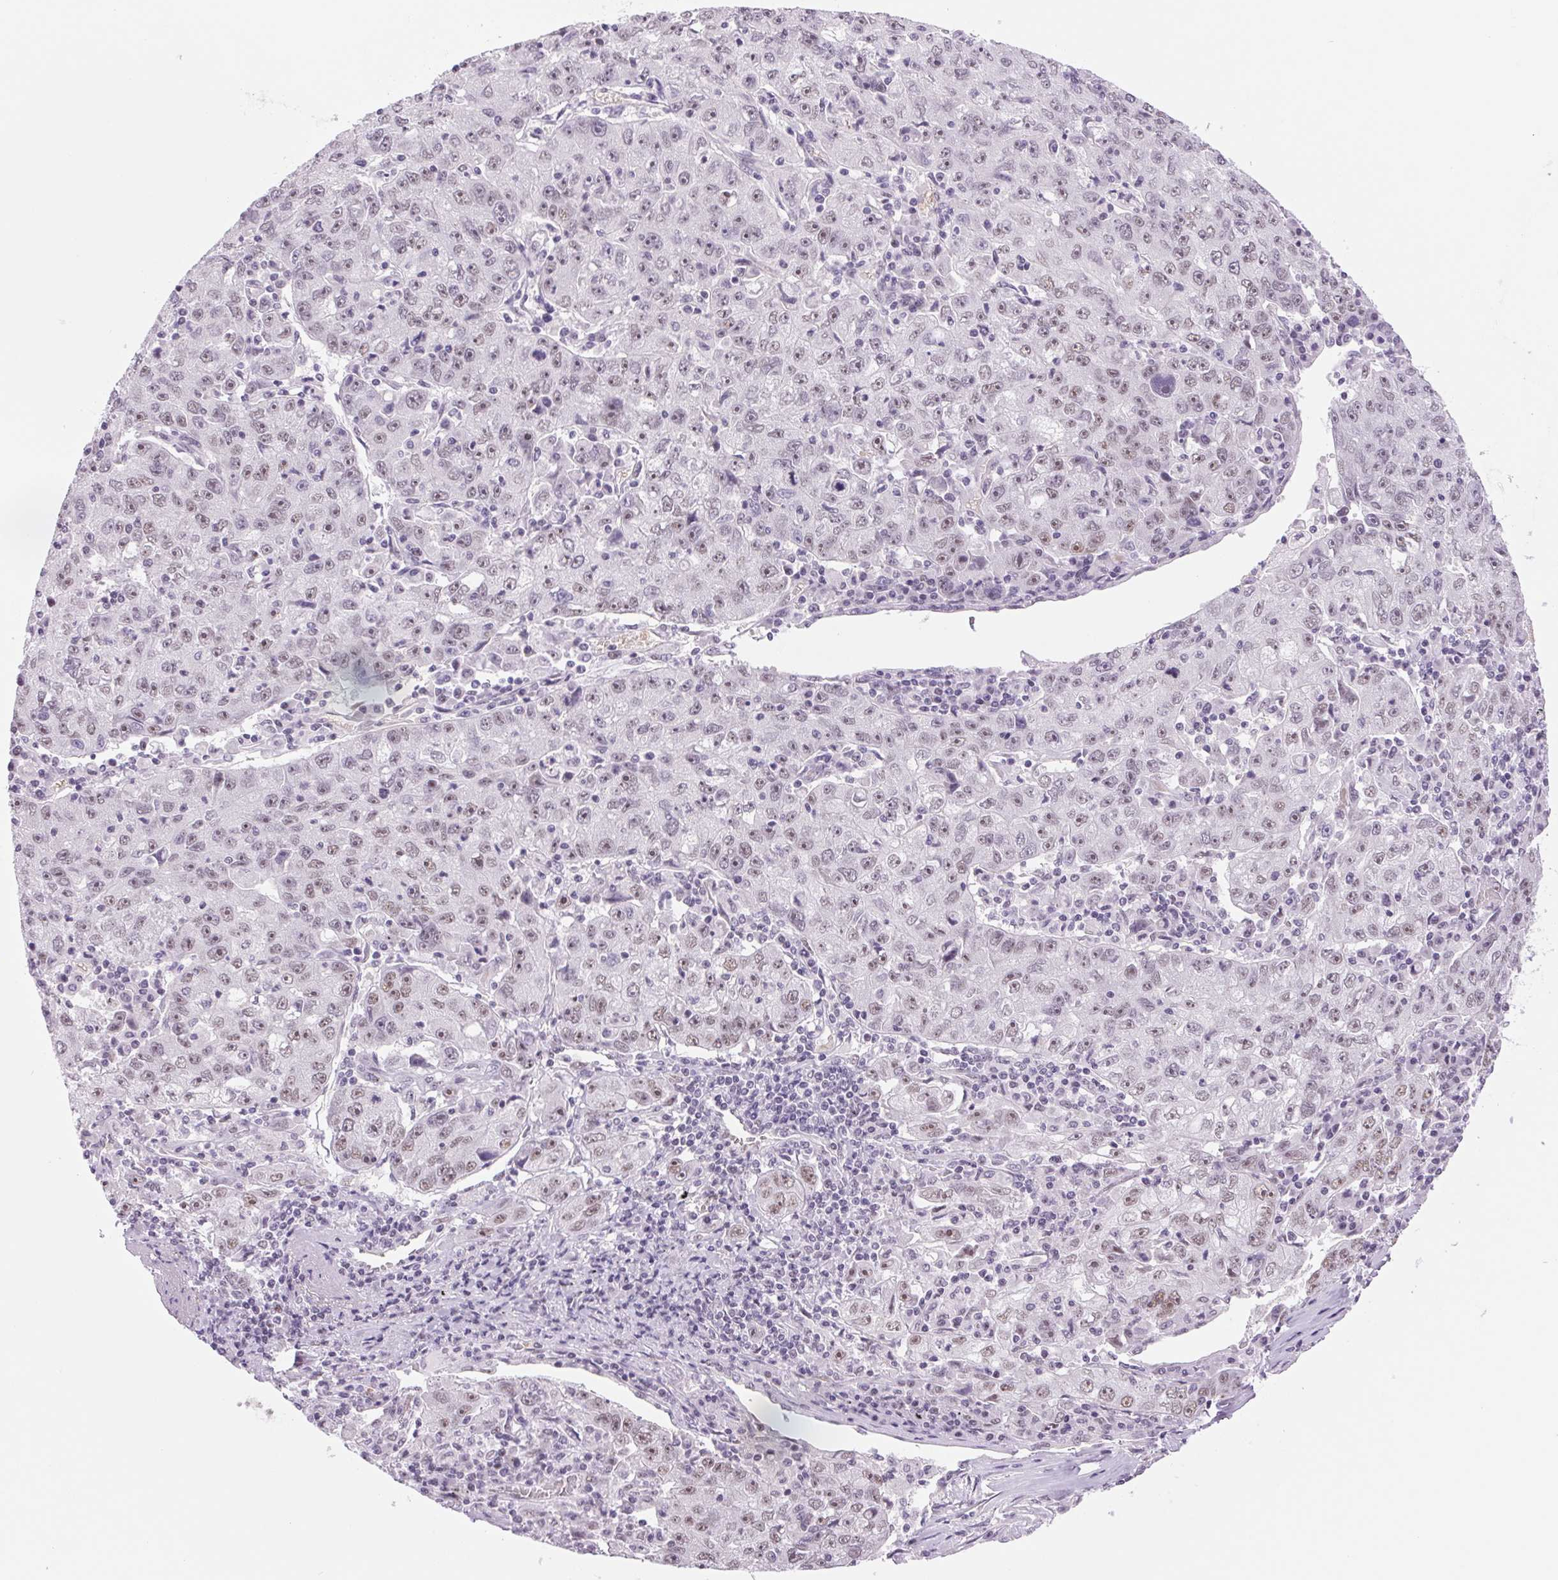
{"staining": {"intensity": "moderate", "quantity": "25%-75%", "location": "nuclear"}, "tissue": "lung cancer", "cell_type": "Tumor cells", "image_type": "cancer", "snomed": [{"axis": "morphology", "description": "Normal morphology"}, {"axis": "morphology", "description": "Adenocarcinoma, NOS"}, {"axis": "topography", "description": "Lymph node"}, {"axis": "topography", "description": "Lung"}], "caption": "This is an image of IHC staining of adenocarcinoma (lung), which shows moderate expression in the nuclear of tumor cells.", "gene": "ZC3H14", "patient": {"sex": "female", "age": 57}}